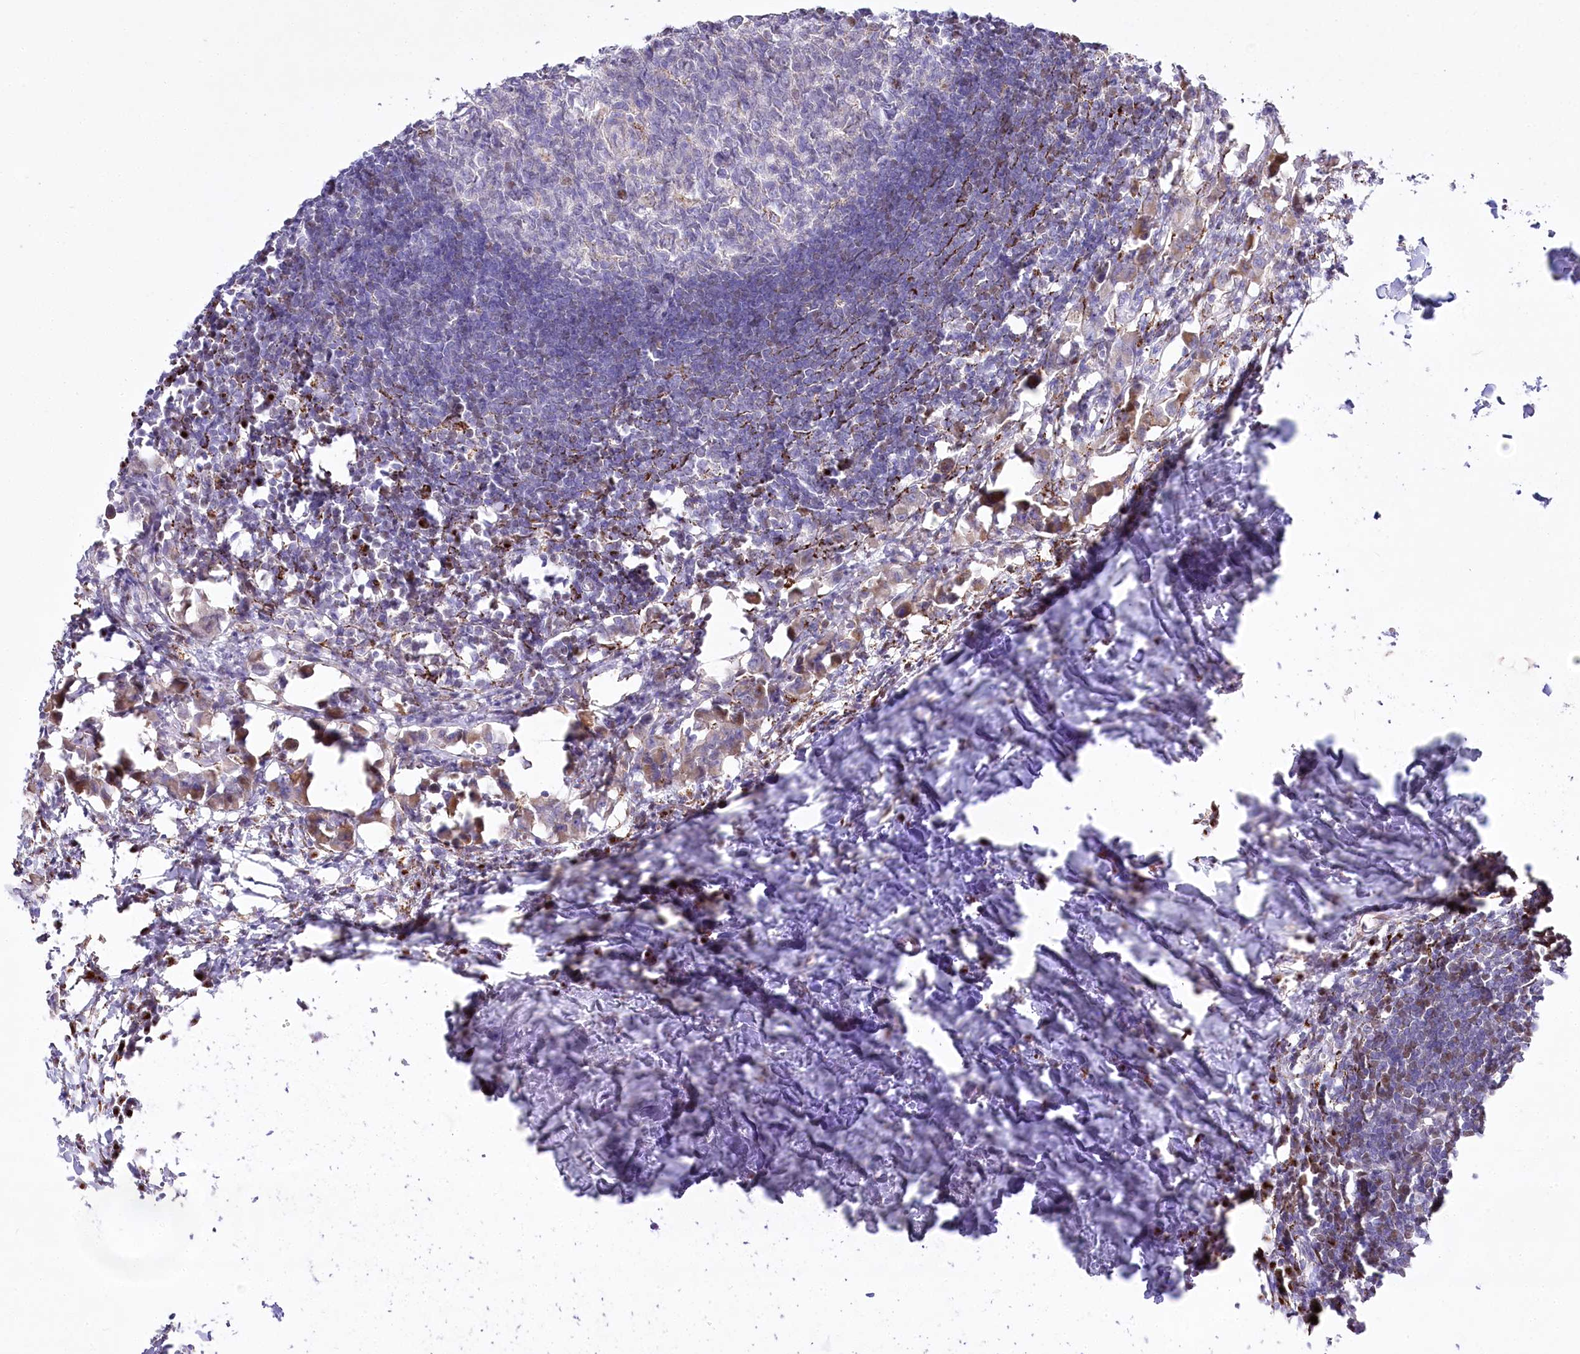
{"staining": {"intensity": "negative", "quantity": "none", "location": "none"}, "tissue": "lymph node", "cell_type": "Germinal center cells", "image_type": "normal", "snomed": [{"axis": "morphology", "description": "Normal tissue, NOS"}, {"axis": "morphology", "description": "Malignant melanoma, Metastatic site"}, {"axis": "topography", "description": "Lymph node"}], "caption": "Immunohistochemistry micrograph of unremarkable lymph node: lymph node stained with DAB exhibits no significant protein positivity in germinal center cells.", "gene": "CEP164", "patient": {"sex": "male", "age": 41}}